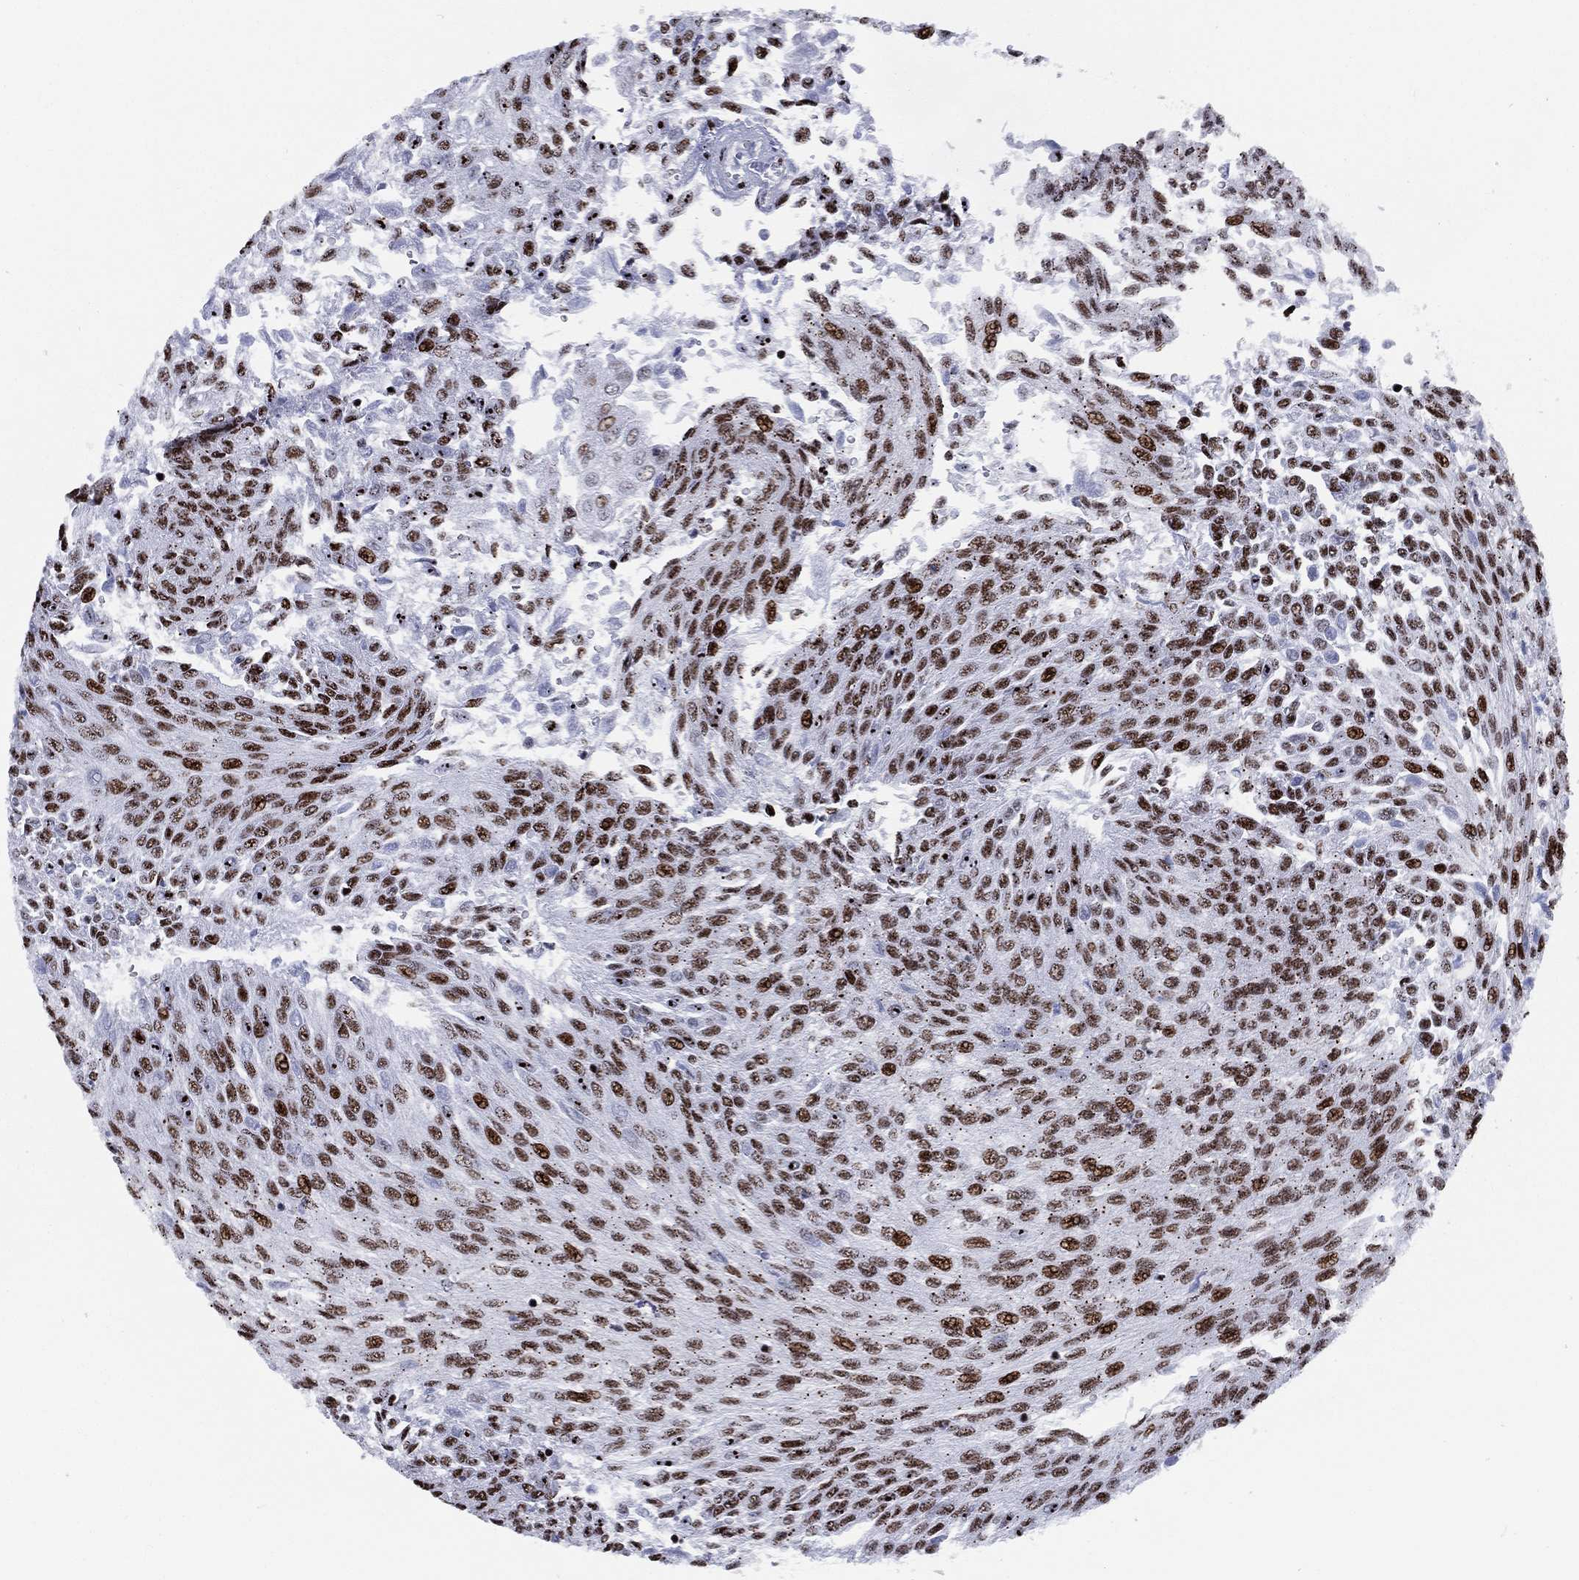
{"staining": {"intensity": "strong", "quantity": ">75%", "location": "nuclear"}, "tissue": "urothelial cancer", "cell_type": "Tumor cells", "image_type": "cancer", "snomed": [{"axis": "morphology", "description": "Urothelial carcinoma, Low grade"}, {"axis": "topography", "description": "Urinary bladder"}], "caption": "DAB immunohistochemical staining of urothelial cancer reveals strong nuclear protein expression in about >75% of tumor cells.", "gene": "CYB561D2", "patient": {"sex": "male", "age": 78}}